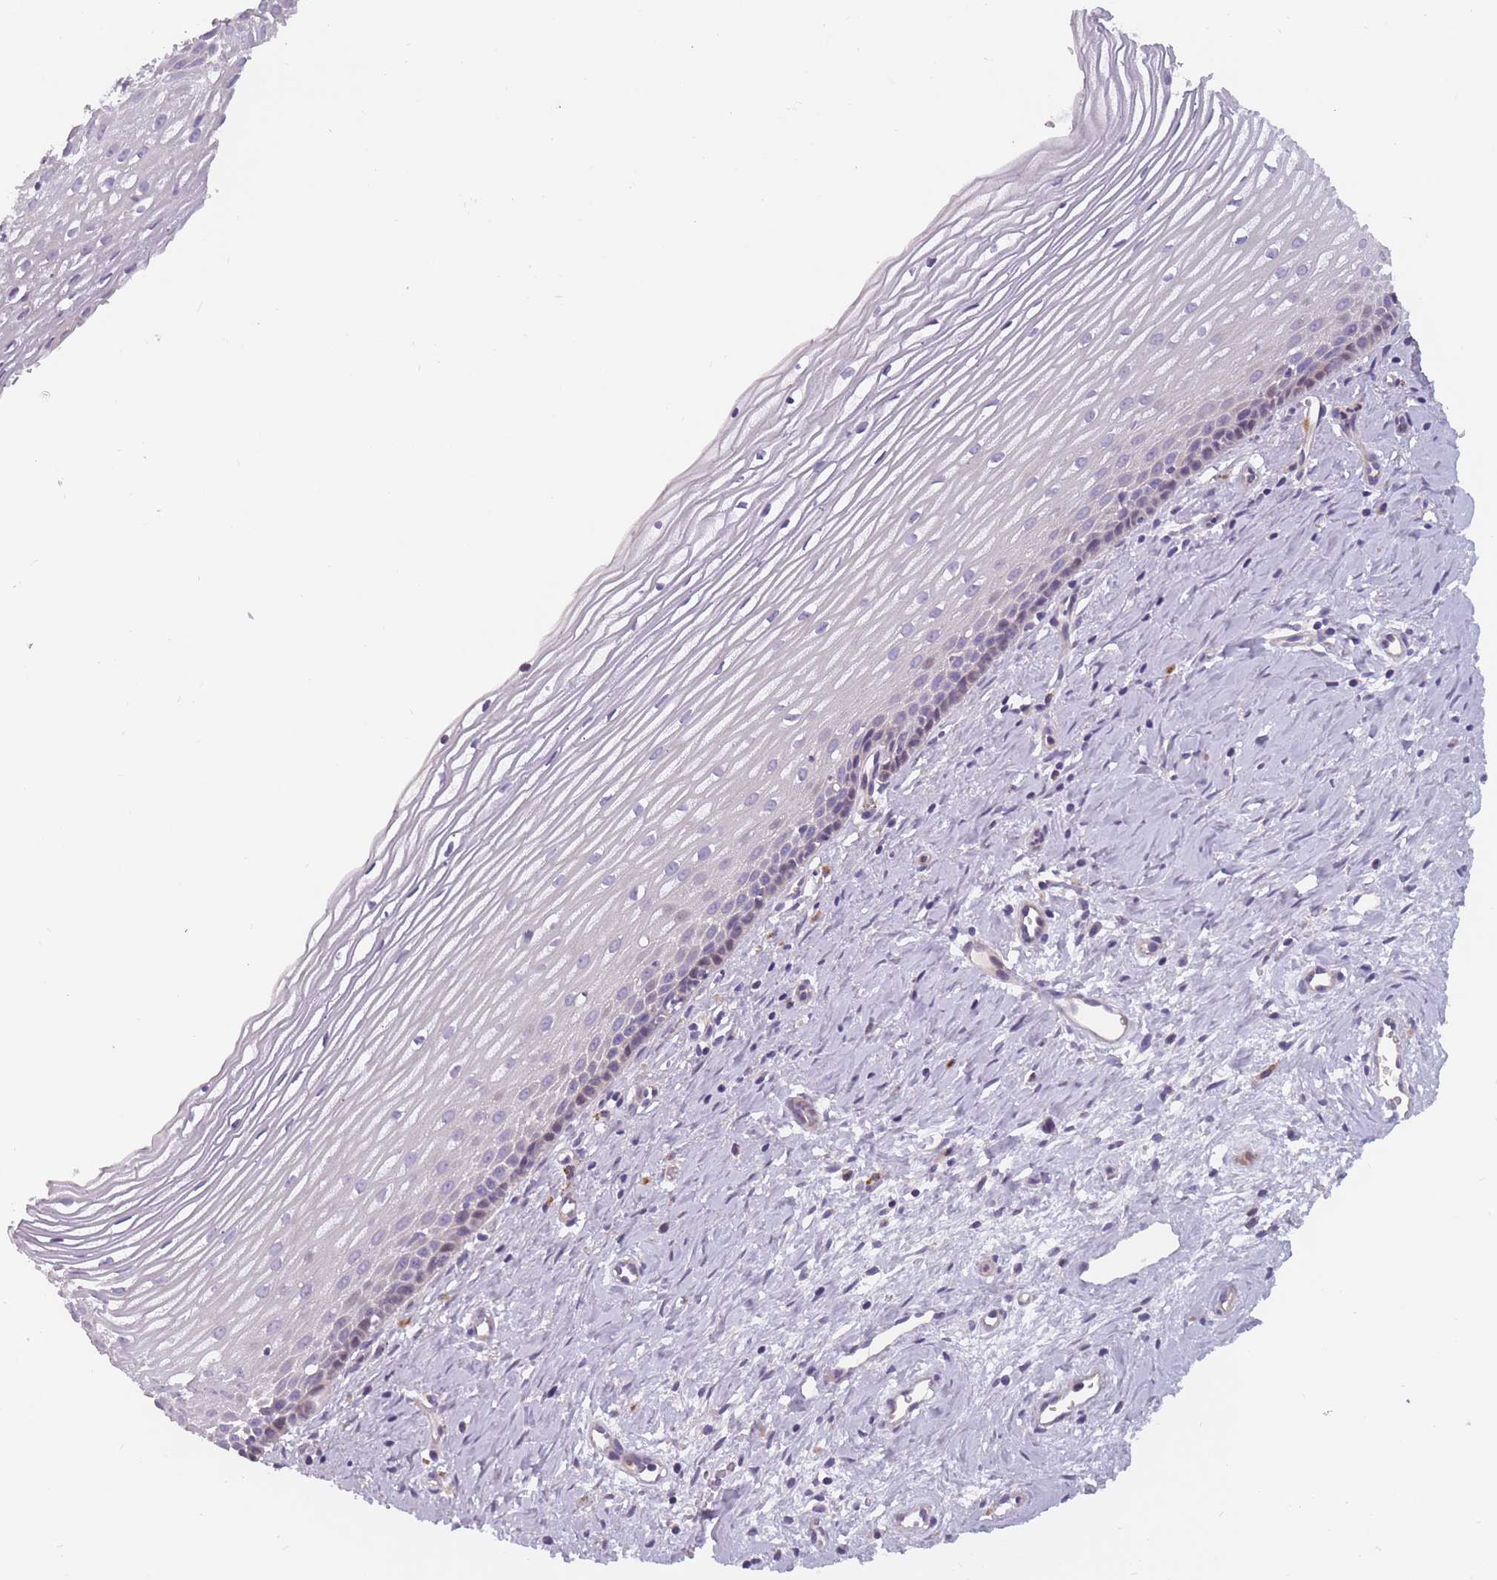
{"staining": {"intensity": "weak", "quantity": "<25%", "location": "cytoplasmic/membranous"}, "tissue": "cervix", "cell_type": "Glandular cells", "image_type": "normal", "snomed": [{"axis": "morphology", "description": "Normal tissue, NOS"}, {"axis": "topography", "description": "Cervix"}], "caption": "Glandular cells are negative for protein expression in benign human cervix. Nuclei are stained in blue.", "gene": "FAM83F", "patient": {"sex": "female", "age": 47}}